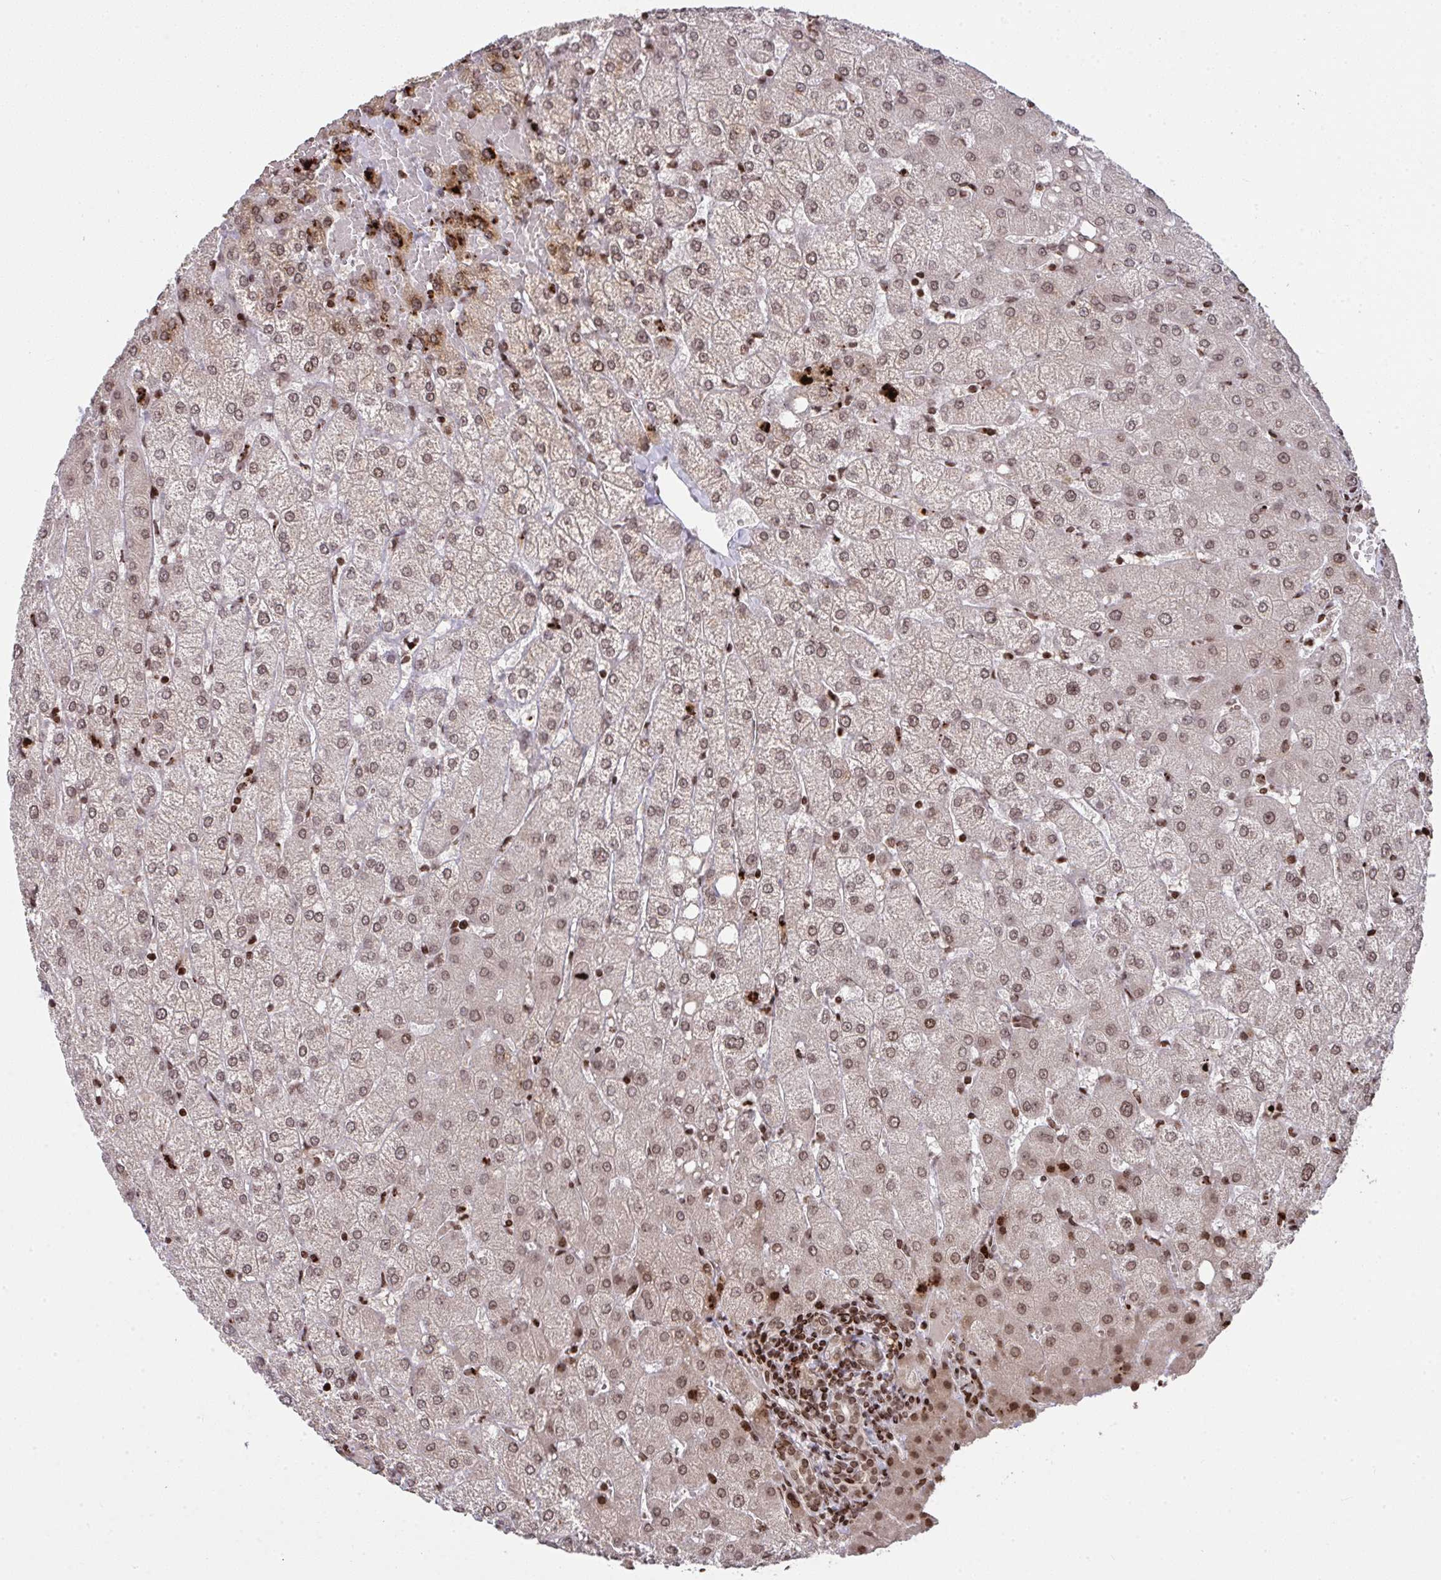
{"staining": {"intensity": "moderate", "quantity": ">75%", "location": "nuclear"}, "tissue": "liver", "cell_type": "Cholangiocytes", "image_type": "normal", "snomed": [{"axis": "morphology", "description": "Normal tissue, NOS"}, {"axis": "topography", "description": "Liver"}], "caption": "This is a micrograph of IHC staining of unremarkable liver, which shows moderate expression in the nuclear of cholangiocytes.", "gene": "NIP7", "patient": {"sex": "female", "age": 54}}